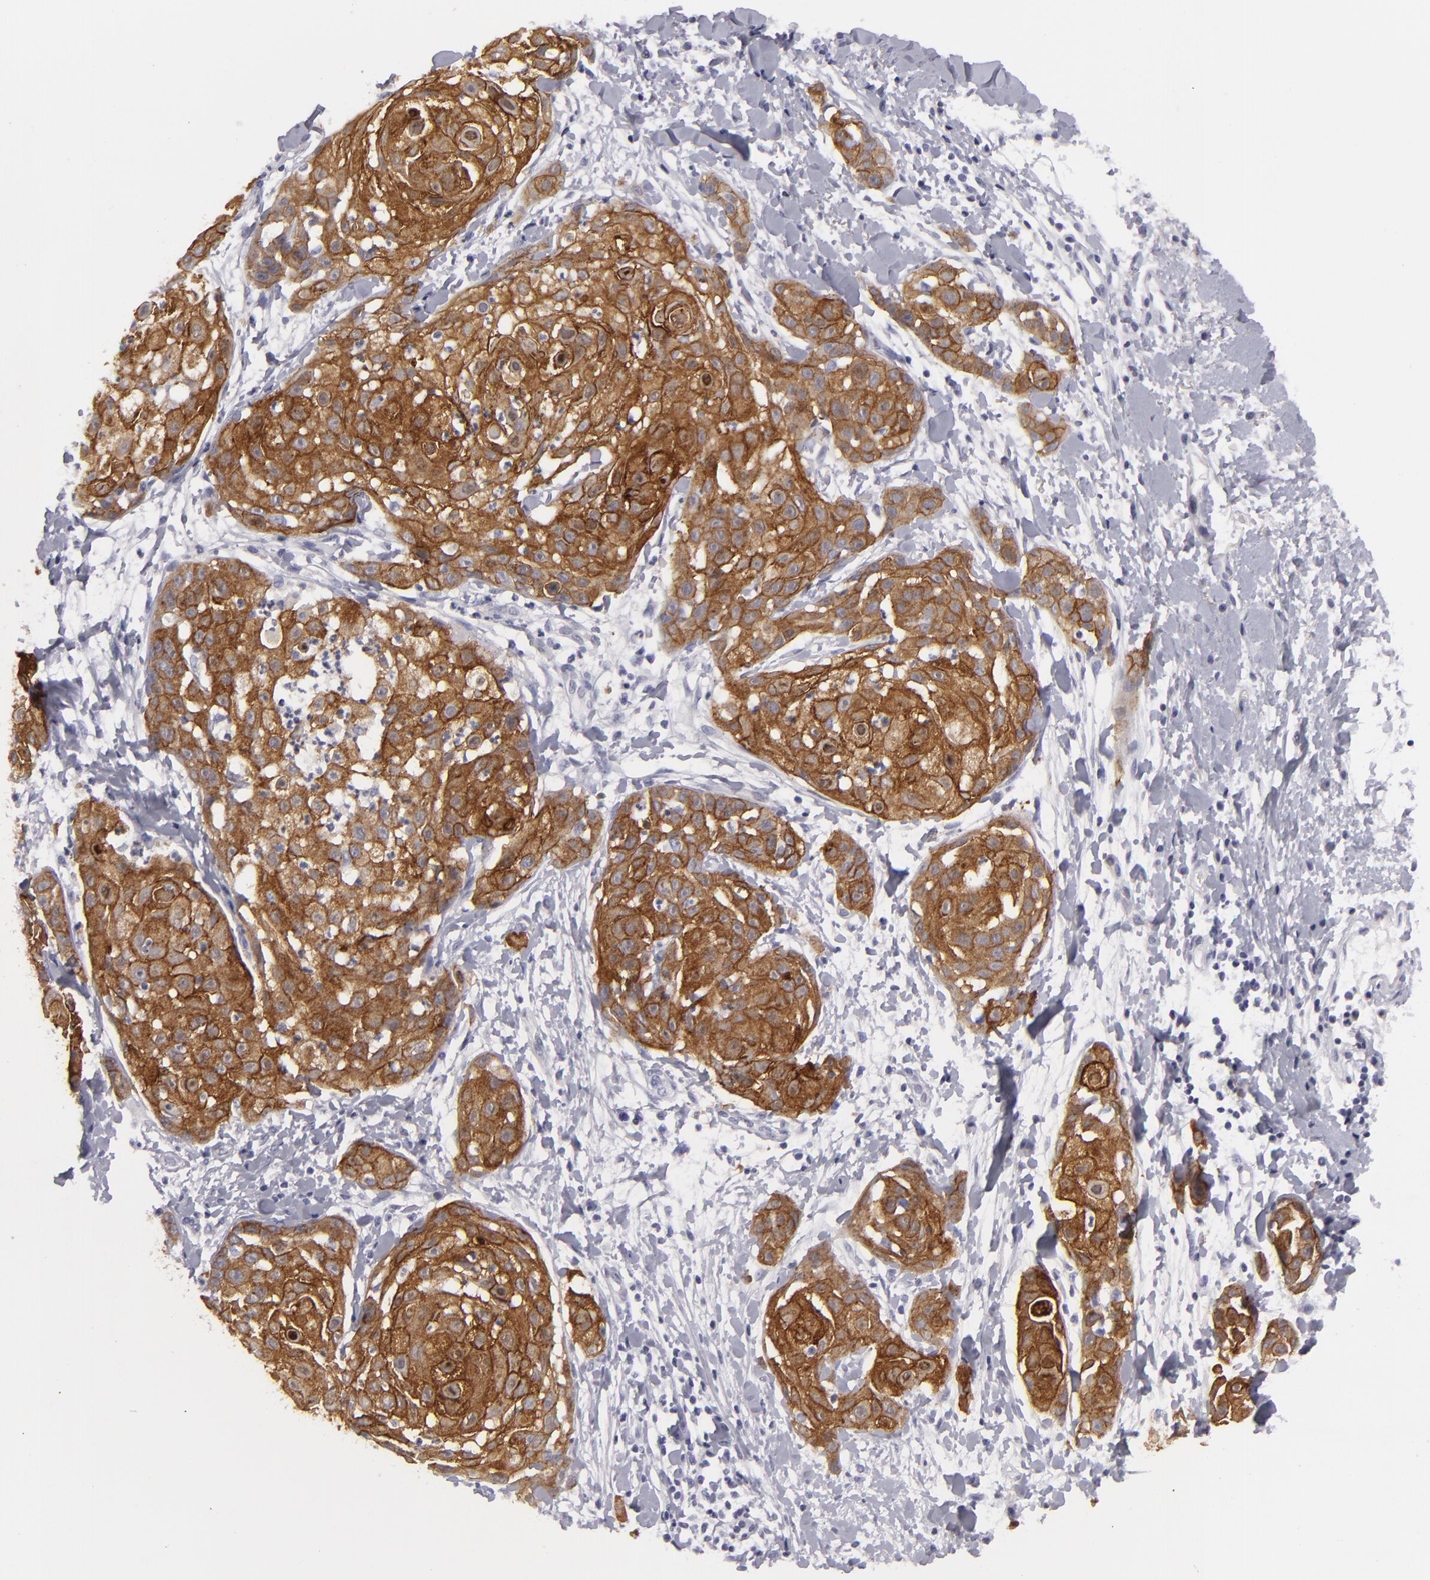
{"staining": {"intensity": "strong", "quantity": ">75%", "location": "cytoplasmic/membranous"}, "tissue": "skin cancer", "cell_type": "Tumor cells", "image_type": "cancer", "snomed": [{"axis": "morphology", "description": "Squamous cell carcinoma, NOS"}, {"axis": "topography", "description": "Skin"}], "caption": "Squamous cell carcinoma (skin) was stained to show a protein in brown. There is high levels of strong cytoplasmic/membranous staining in about >75% of tumor cells. (Brightfield microscopy of DAB IHC at high magnification).", "gene": "JUP", "patient": {"sex": "female", "age": 57}}